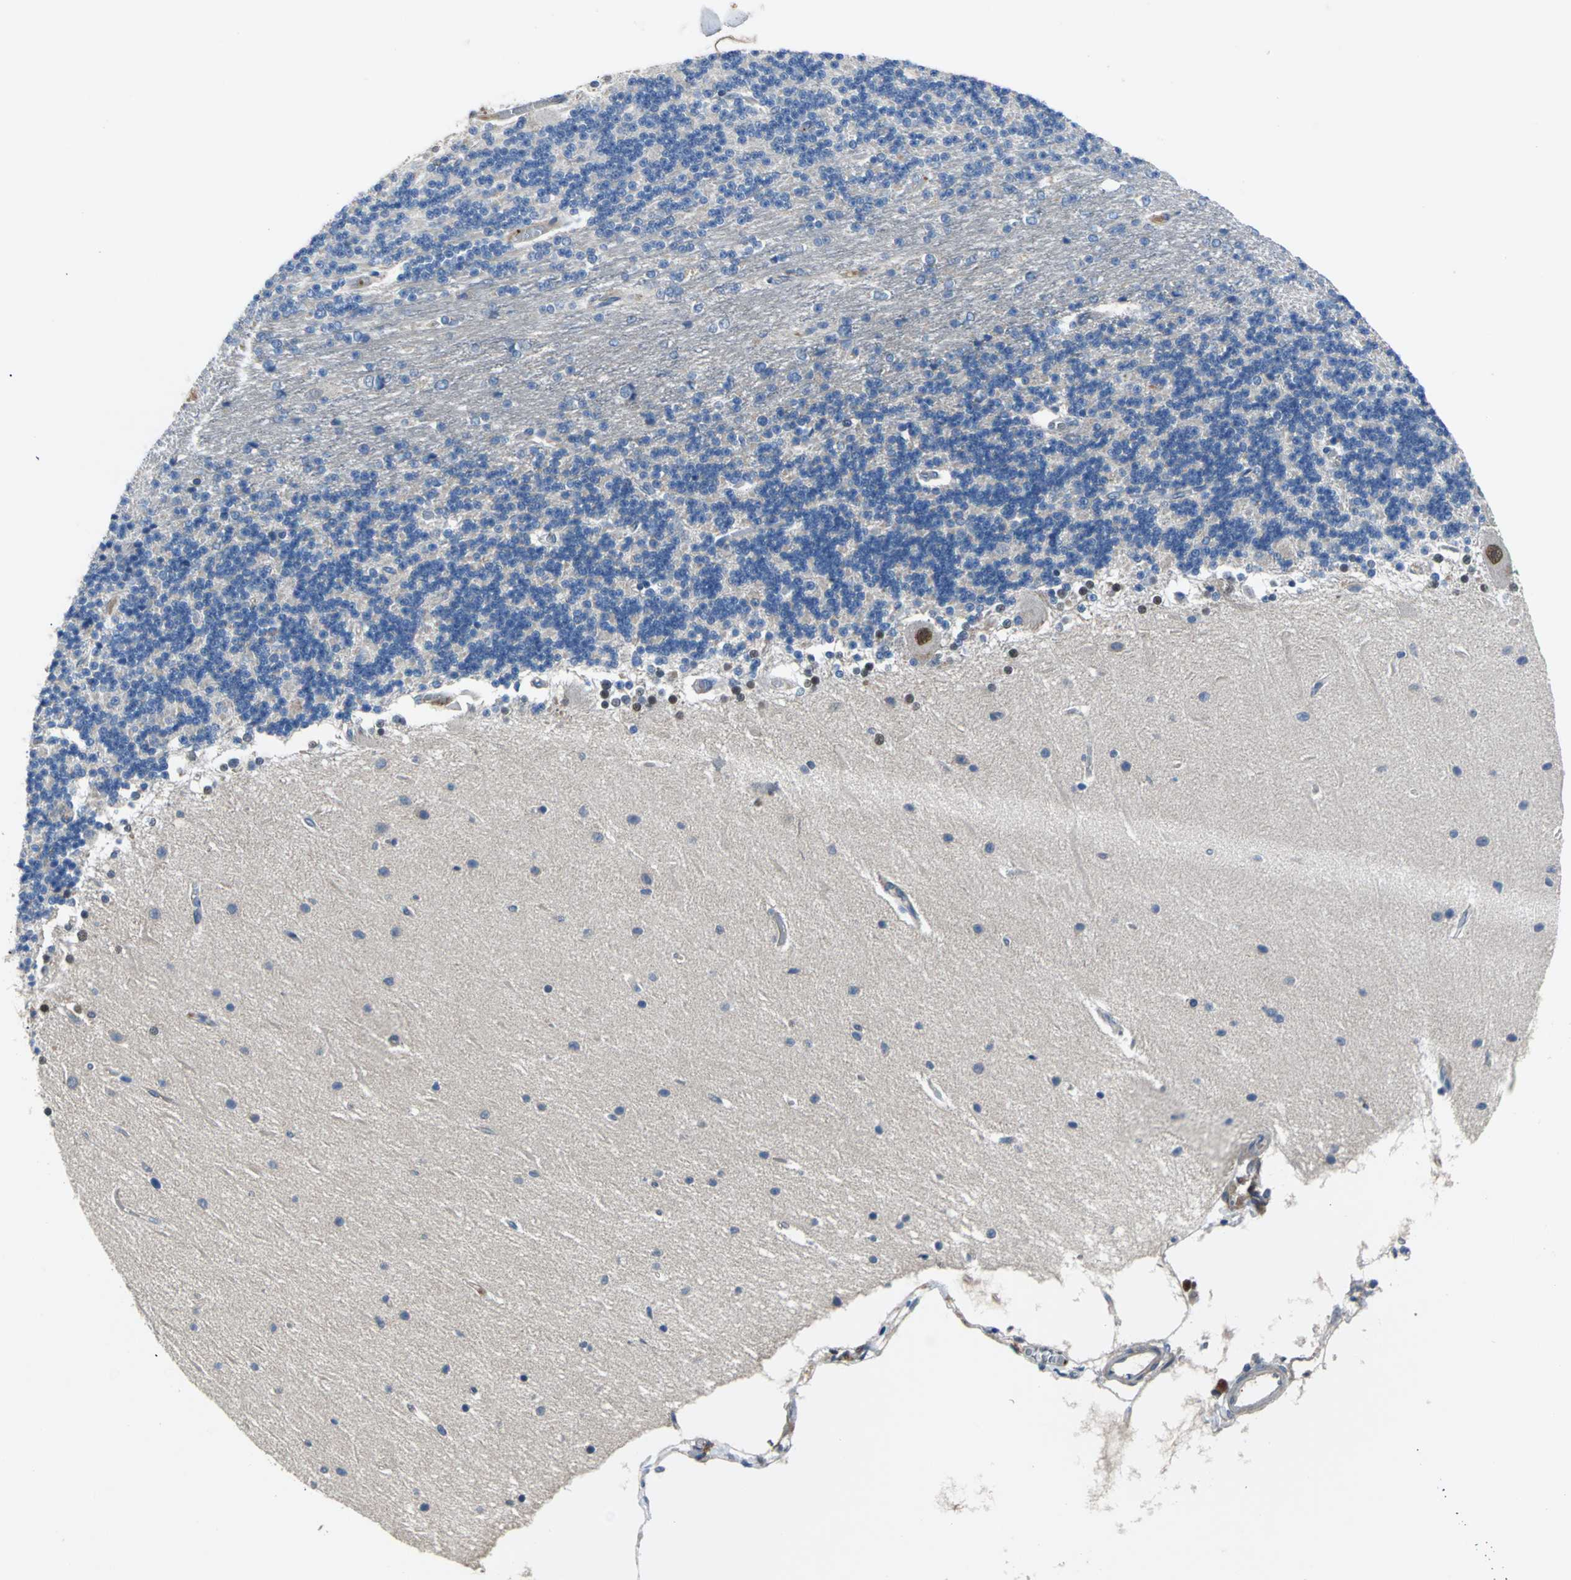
{"staining": {"intensity": "negative", "quantity": "none", "location": "none"}, "tissue": "cerebellum", "cell_type": "Cells in granular layer", "image_type": "normal", "snomed": [{"axis": "morphology", "description": "Normal tissue, NOS"}, {"axis": "topography", "description": "Cerebellum"}], "caption": "Human cerebellum stained for a protein using immunohistochemistry exhibits no expression in cells in granular layer.", "gene": "SELP", "patient": {"sex": "female", "age": 54}}